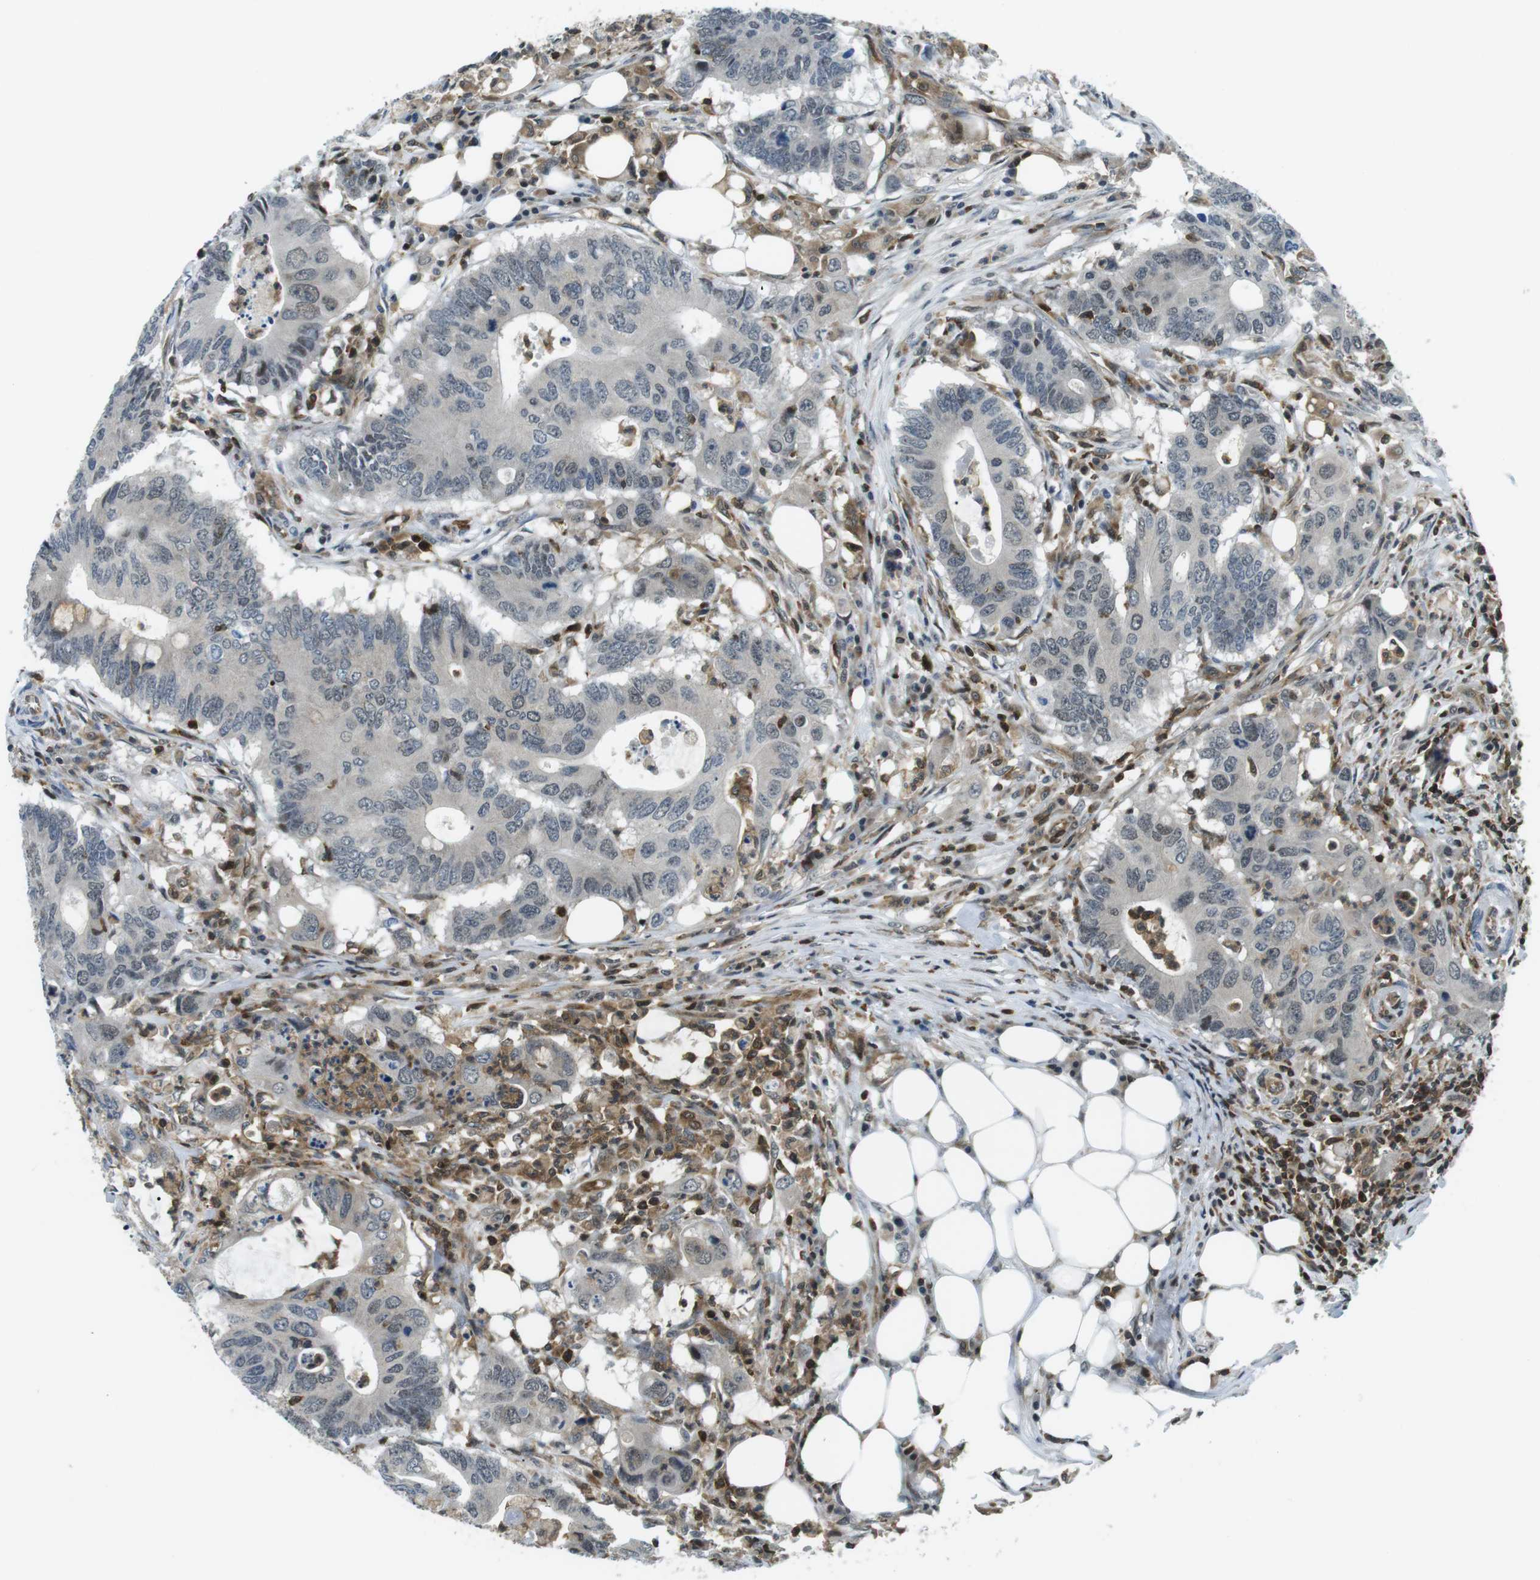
{"staining": {"intensity": "weak", "quantity": "<25%", "location": "nuclear"}, "tissue": "colorectal cancer", "cell_type": "Tumor cells", "image_type": "cancer", "snomed": [{"axis": "morphology", "description": "Adenocarcinoma, NOS"}, {"axis": "topography", "description": "Colon"}], "caption": "Immunohistochemistry photomicrograph of human colorectal cancer stained for a protein (brown), which displays no expression in tumor cells.", "gene": "STK10", "patient": {"sex": "male", "age": 71}}